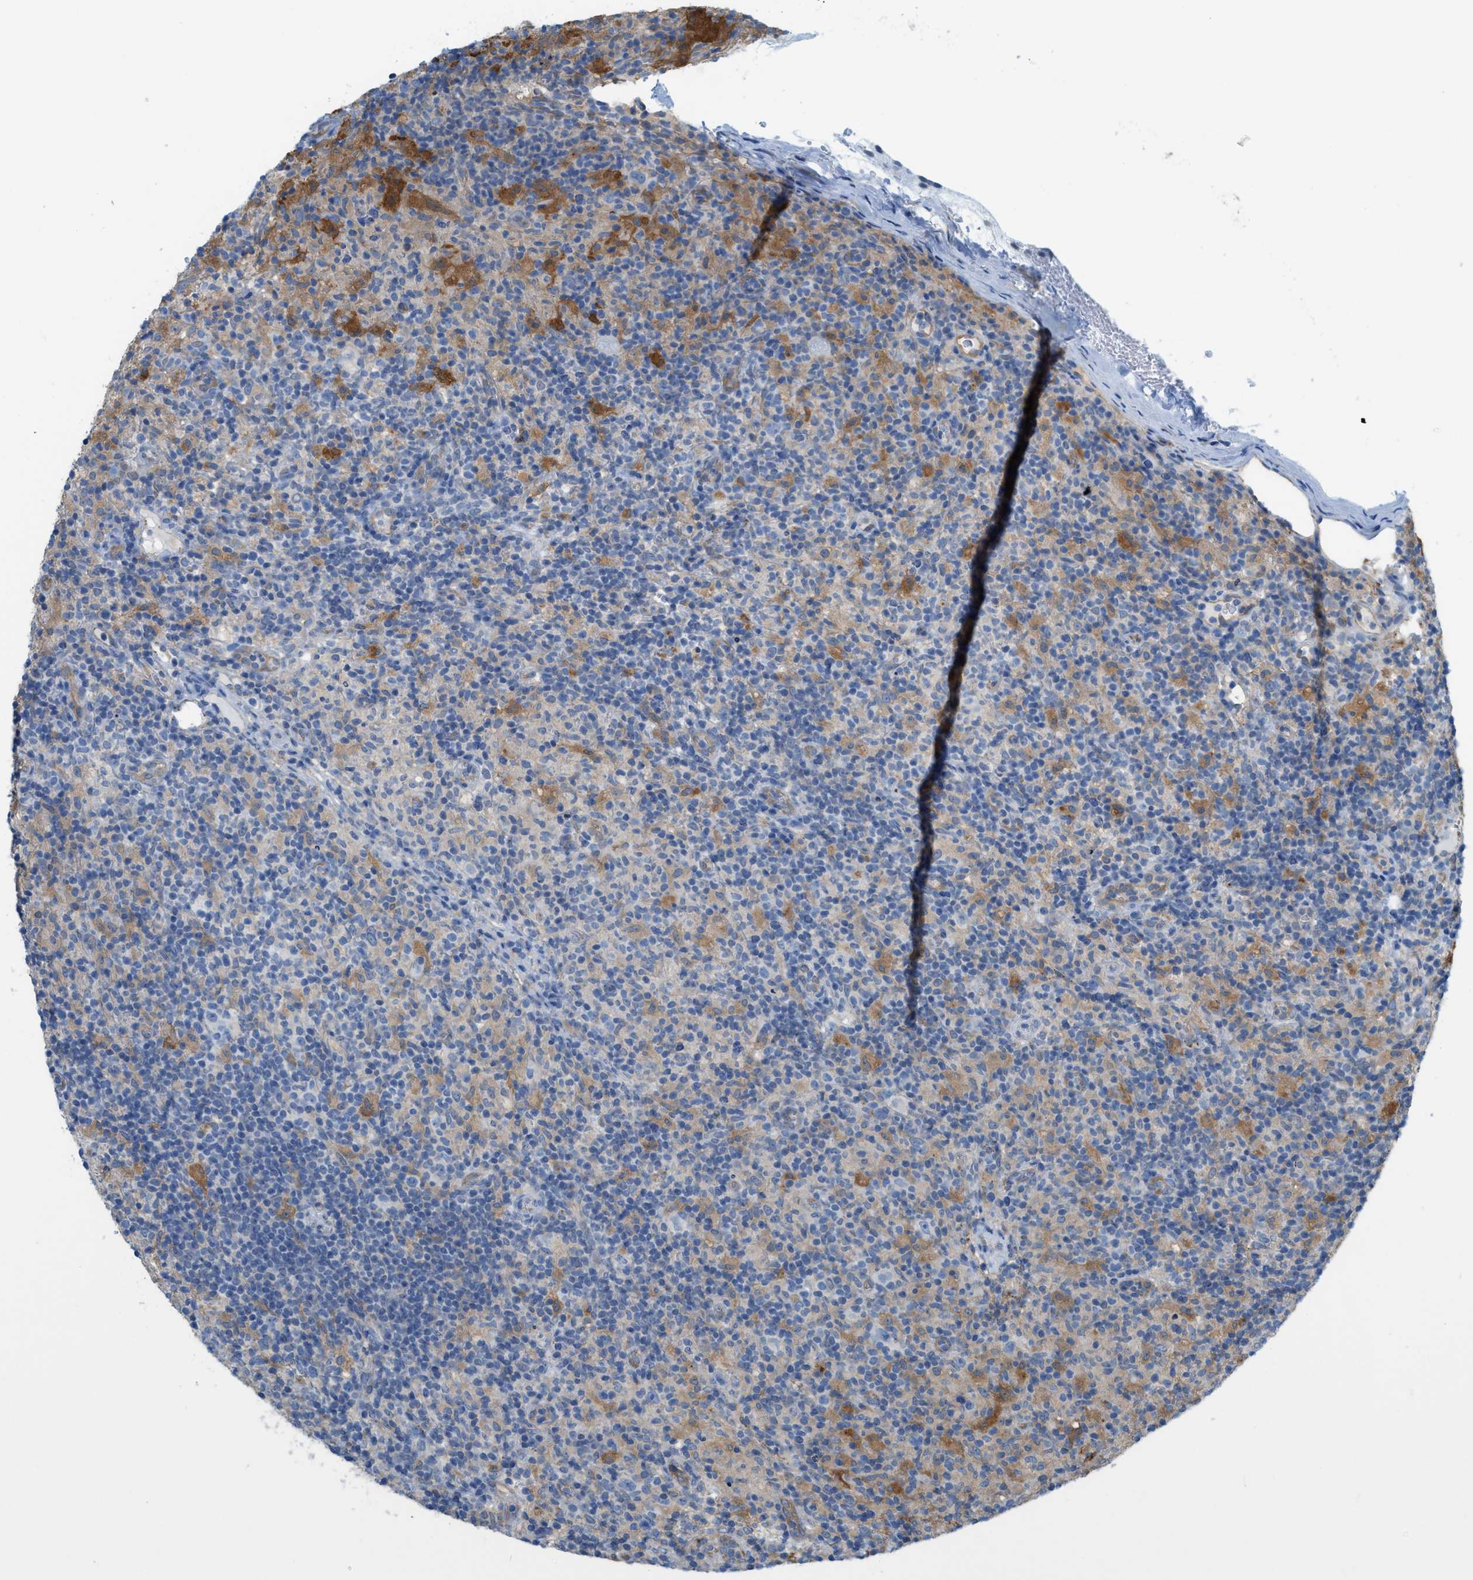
{"staining": {"intensity": "weak", "quantity": "<25%", "location": "cytoplasmic/membranous"}, "tissue": "lymphoma", "cell_type": "Tumor cells", "image_type": "cancer", "snomed": [{"axis": "morphology", "description": "Hodgkin's disease, NOS"}, {"axis": "topography", "description": "Lymph node"}], "caption": "A photomicrograph of Hodgkin's disease stained for a protein shows no brown staining in tumor cells.", "gene": "CSTB", "patient": {"sex": "male", "age": 70}}